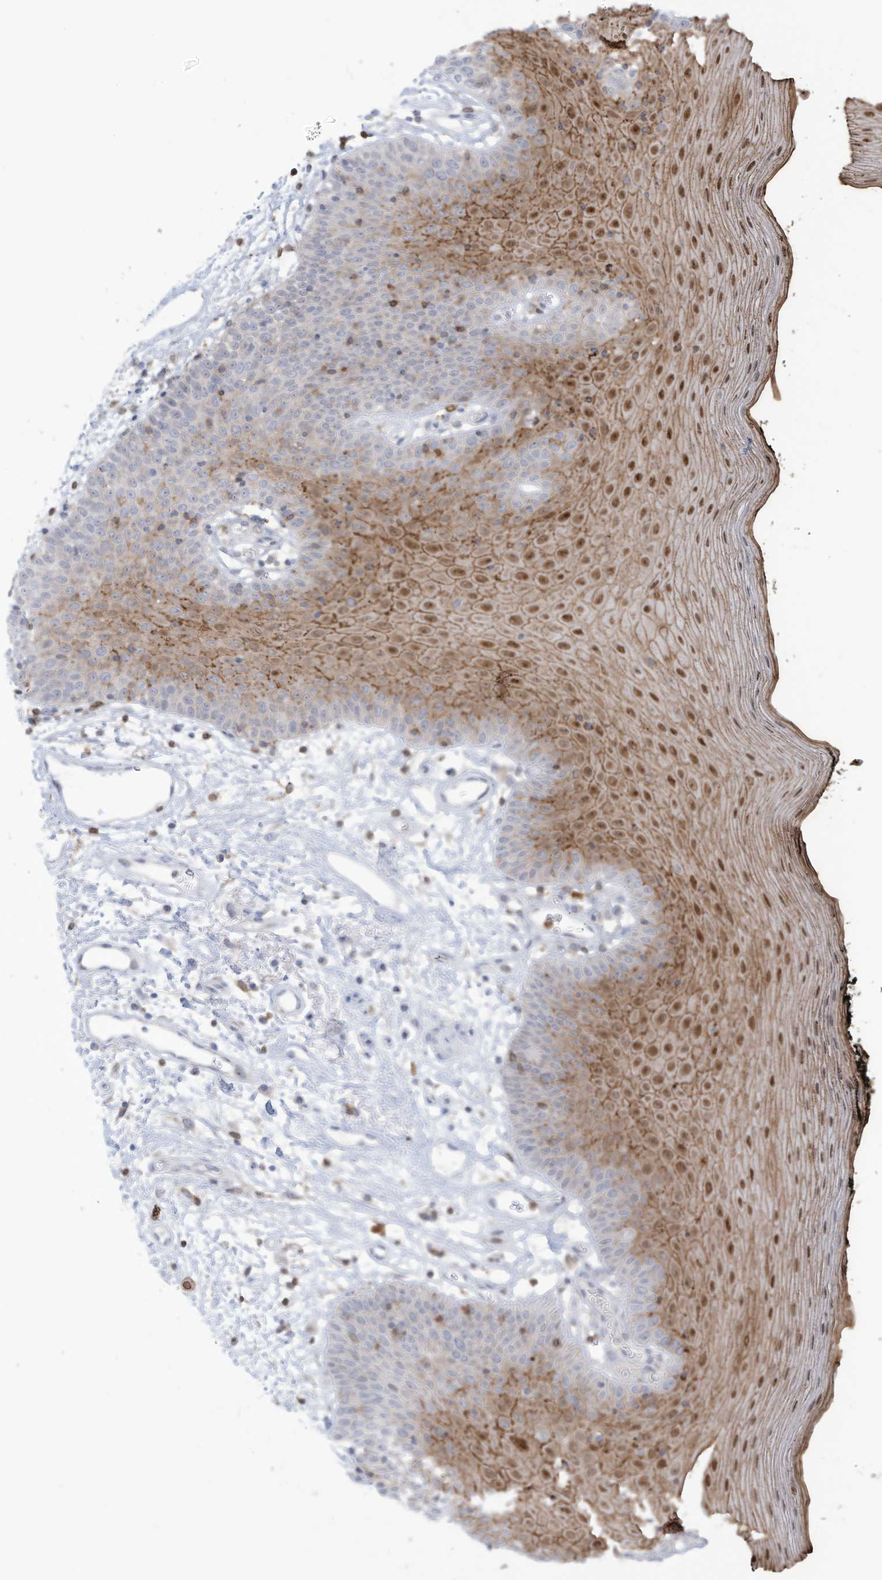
{"staining": {"intensity": "moderate", "quantity": "25%-75%", "location": "cytoplasmic/membranous,nuclear"}, "tissue": "oral mucosa", "cell_type": "Squamous epithelial cells", "image_type": "normal", "snomed": [{"axis": "morphology", "description": "Normal tissue, NOS"}, {"axis": "topography", "description": "Oral tissue"}], "caption": "Brown immunohistochemical staining in benign oral mucosa displays moderate cytoplasmic/membranous,nuclear positivity in about 25%-75% of squamous epithelial cells.", "gene": "NOTO", "patient": {"sex": "male", "age": 74}}